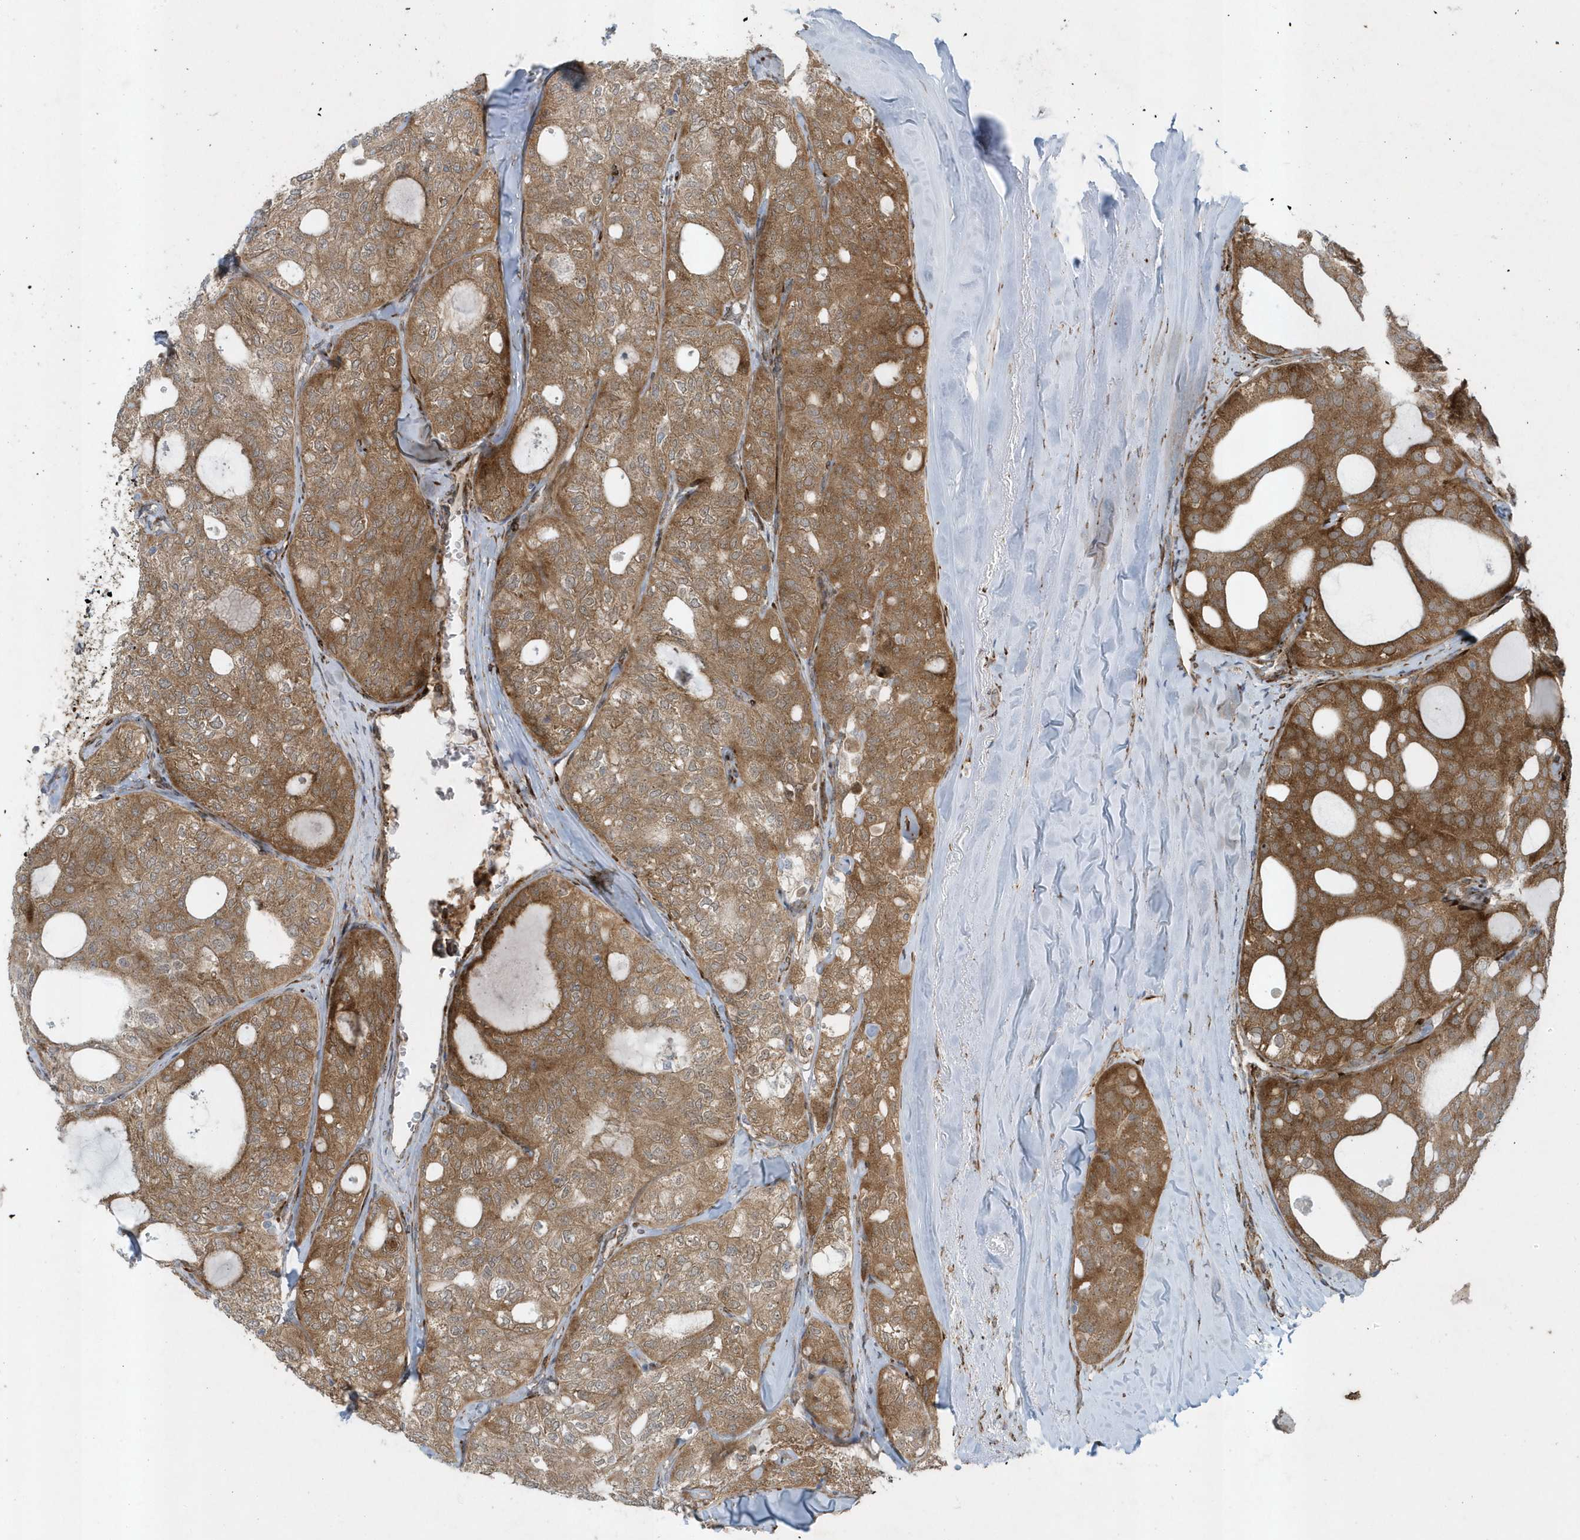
{"staining": {"intensity": "moderate", "quantity": ">75%", "location": "cytoplasmic/membranous"}, "tissue": "thyroid cancer", "cell_type": "Tumor cells", "image_type": "cancer", "snomed": [{"axis": "morphology", "description": "Follicular adenoma carcinoma, NOS"}, {"axis": "topography", "description": "Thyroid gland"}], "caption": "Thyroid follicular adenoma carcinoma stained with DAB (3,3'-diaminobenzidine) immunohistochemistry shows medium levels of moderate cytoplasmic/membranous staining in approximately >75% of tumor cells.", "gene": "FAM98A", "patient": {"sex": "male", "age": 75}}